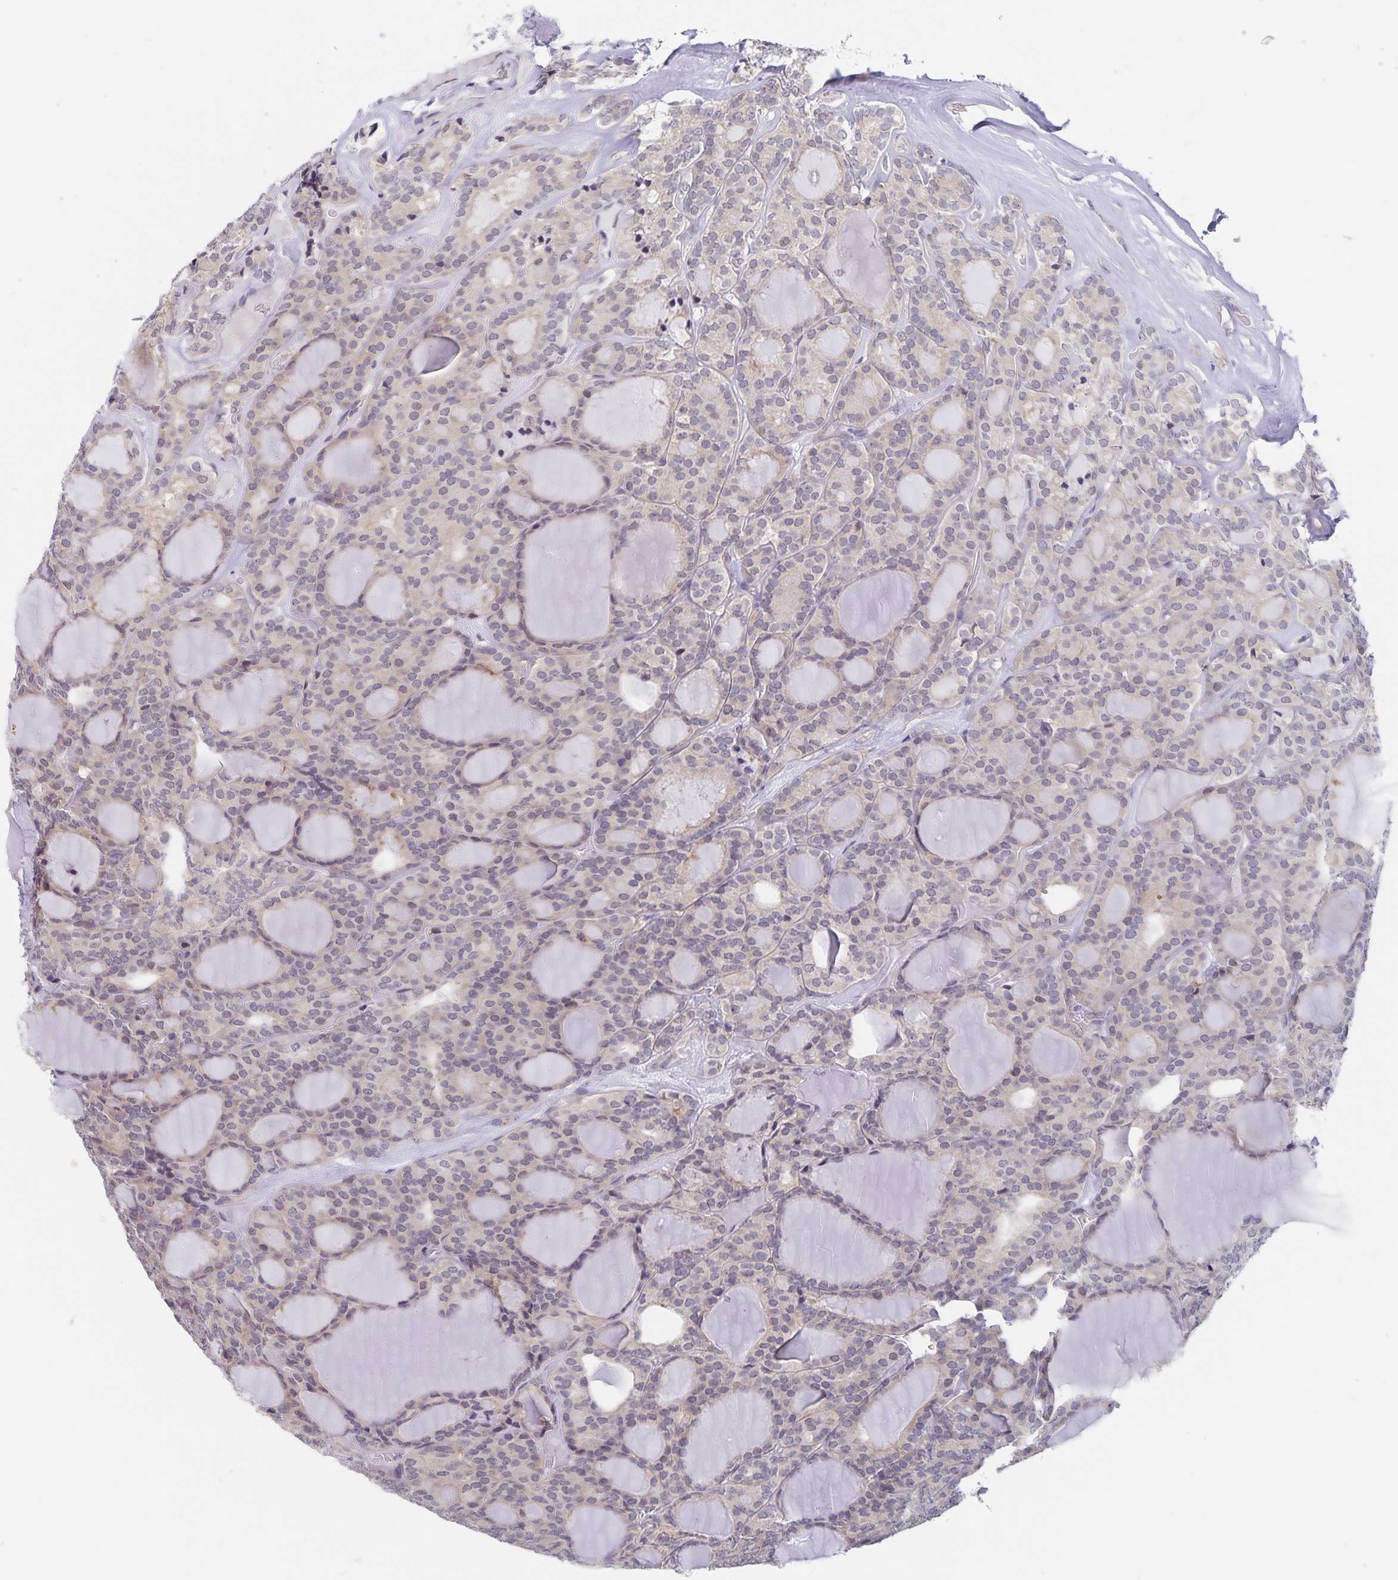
{"staining": {"intensity": "negative", "quantity": "none", "location": "none"}, "tissue": "thyroid cancer", "cell_type": "Tumor cells", "image_type": "cancer", "snomed": [{"axis": "morphology", "description": "Follicular adenoma carcinoma, NOS"}, {"axis": "topography", "description": "Thyroid gland"}], "caption": "Follicular adenoma carcinoma (thyroid) stained for a protein using IHC exhibits no staining tumor cells.", "gene": "BAG6", "patient": {"sex": "male", "age": 74}}